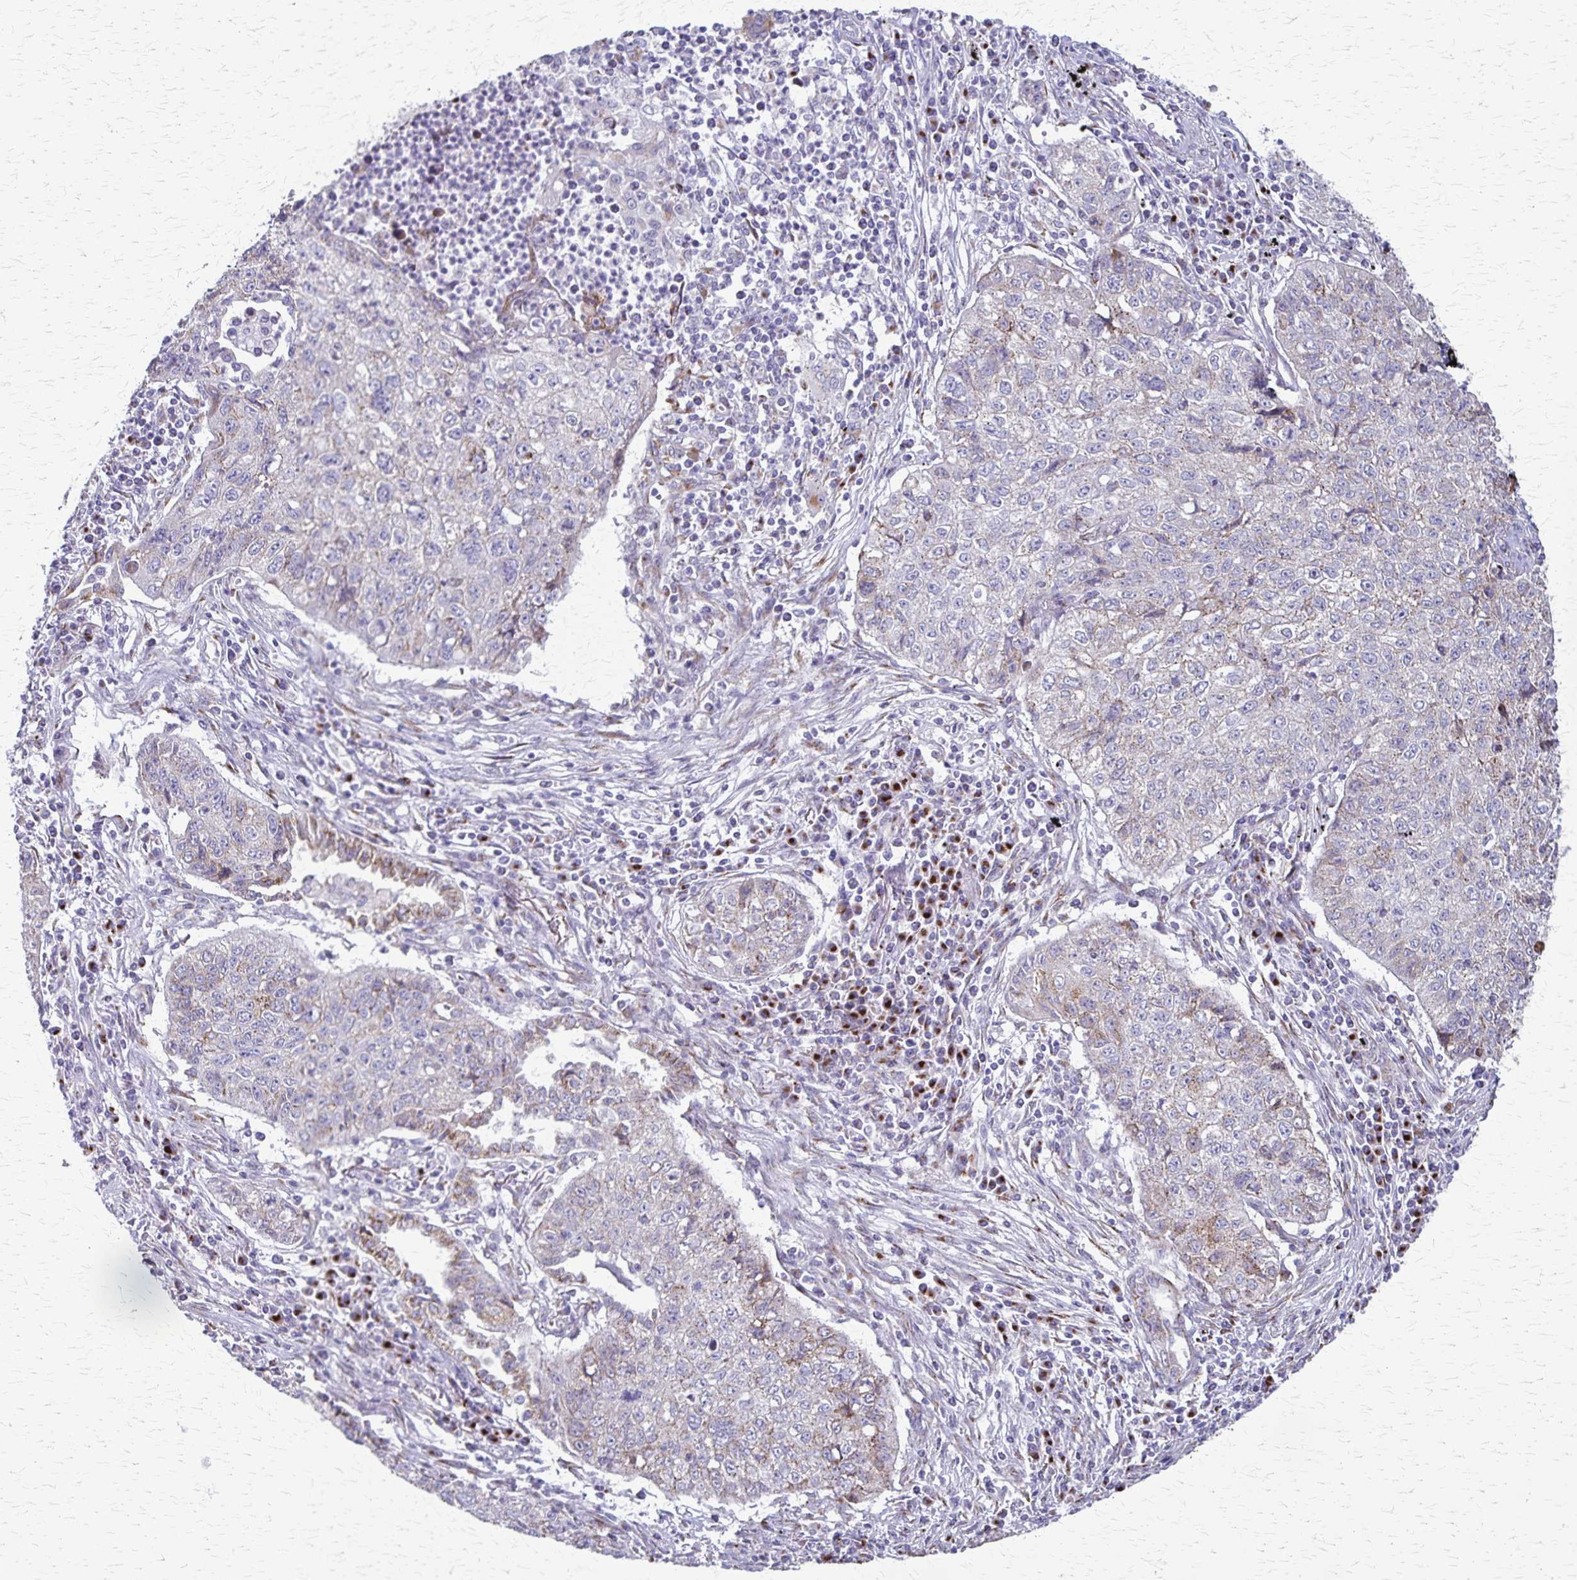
{"staining": {"intensity": "weak", "quantity": "<25%", "location": "cytoplasmic/membranous"}, "tissue": "lung cancer", "cell_type": "Tumor cells", "image_type": "cancer", "snomed": [{"axis": "morphology", "description": "Normal morphology"}, {"axis": "morphology", "description": "Aneuploidy"}, {"axis": "morphology", "description": "Squamous cell carcinoma, NOS"}, {"axis": "topography", "description": "Lymph node"}, {"axis": "topography", "description": "Lung"}], "caption": "Lung cancer was stained to show a protein in brown. There is no significant positivity in tumor cells.", "gene": "MCFD2", "patient": {"sex": "female", "age": 76}}